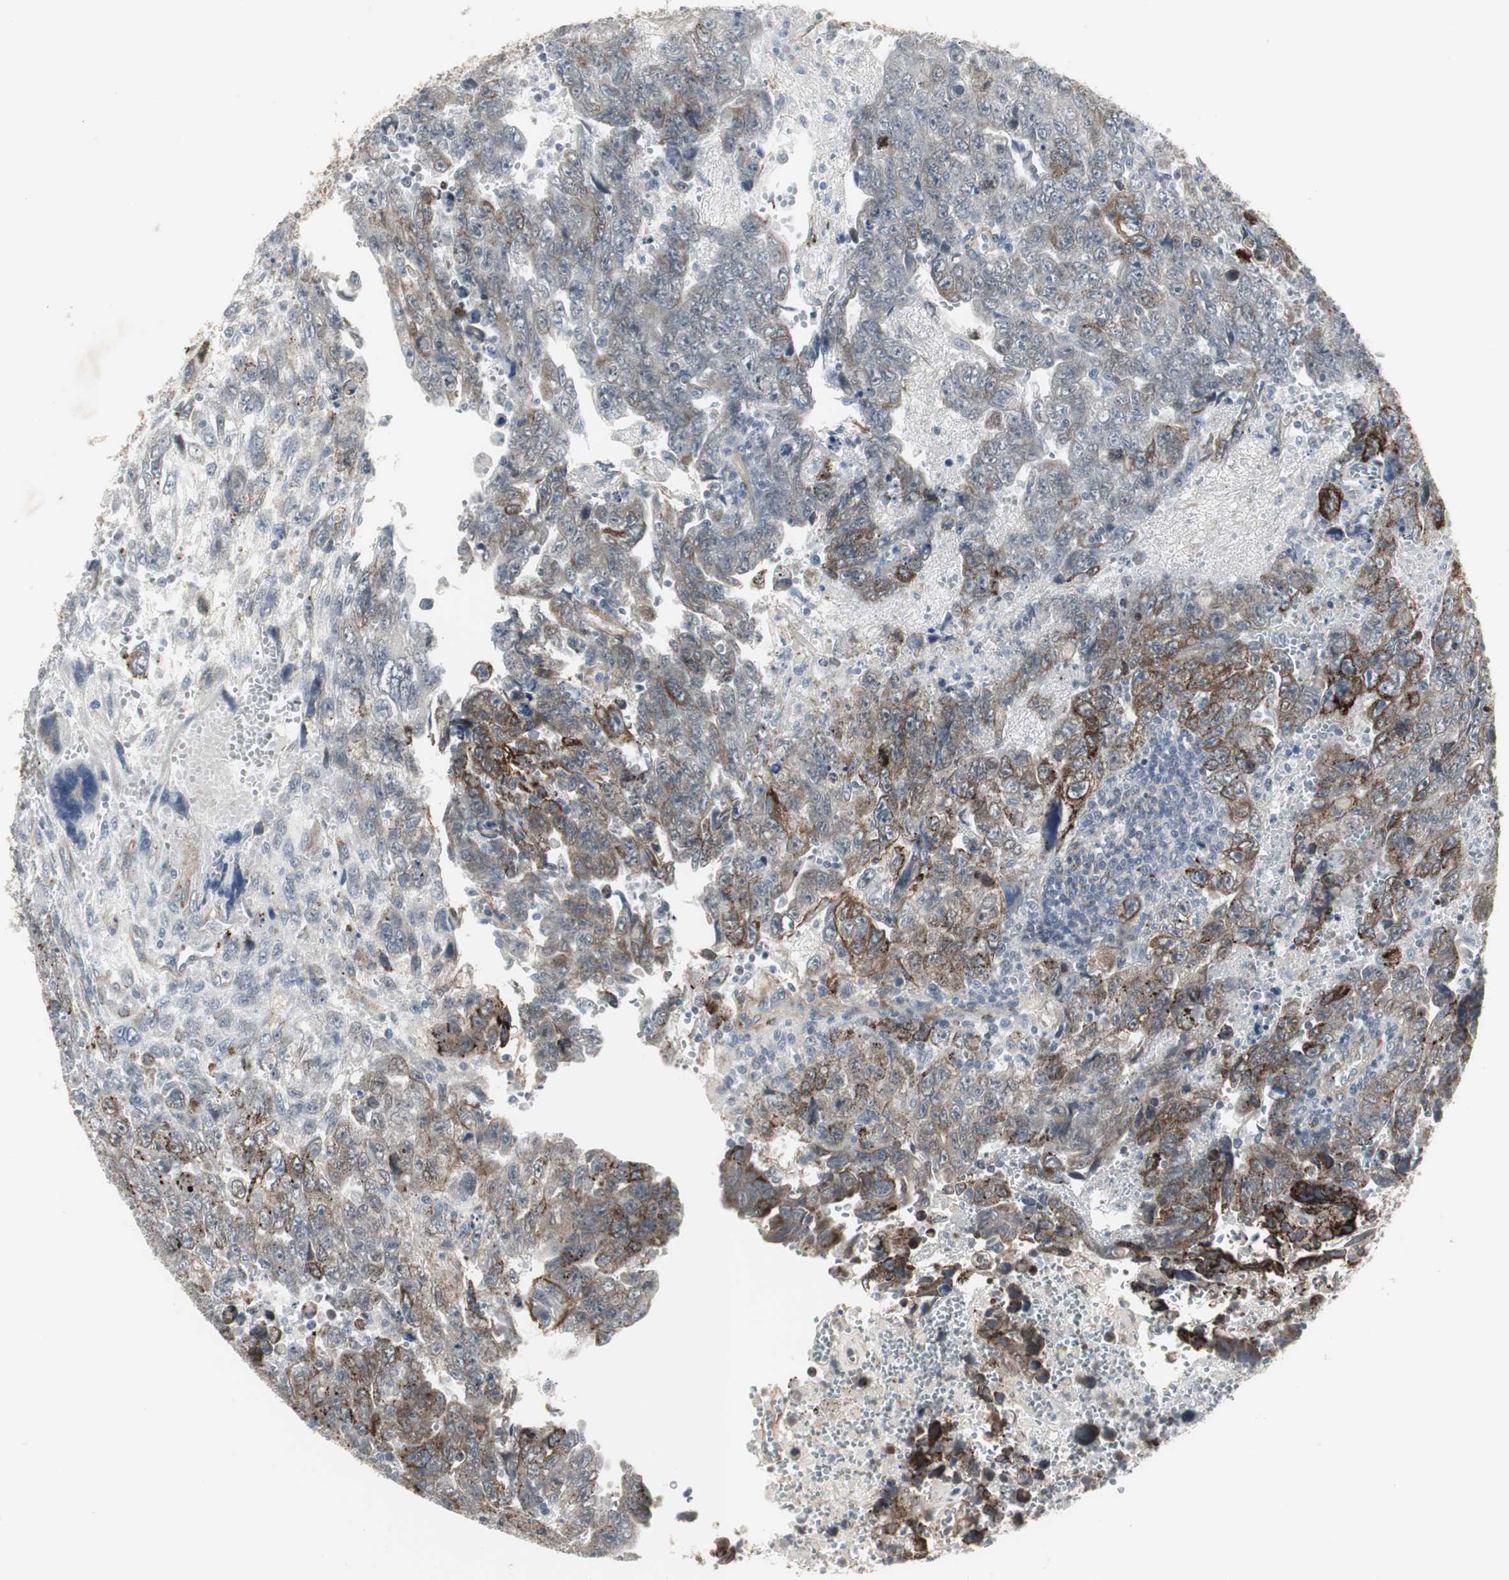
{"staining": {"intensity": "moderate", "quantity": "25%-75%", "location": "cytoplasmic/membranous"}, "tissue": "testis cancer", "cell_type": "Tumor cells", "image_type": "cancer", "snomed": [{"axis": "morphology", "description": "Carcinoma, Embryonal, NOS"}, {"axis": "topography", "description": "Testis"}], "caption": "Immunohistochemical staining of human testis embryonal carcinoma shows moderate cytoplasmic/membranous protein expression in about 25%-75% of tumor cells.", "gene": "SCYL3", "patient": {"sex": "male", "age": 28}}